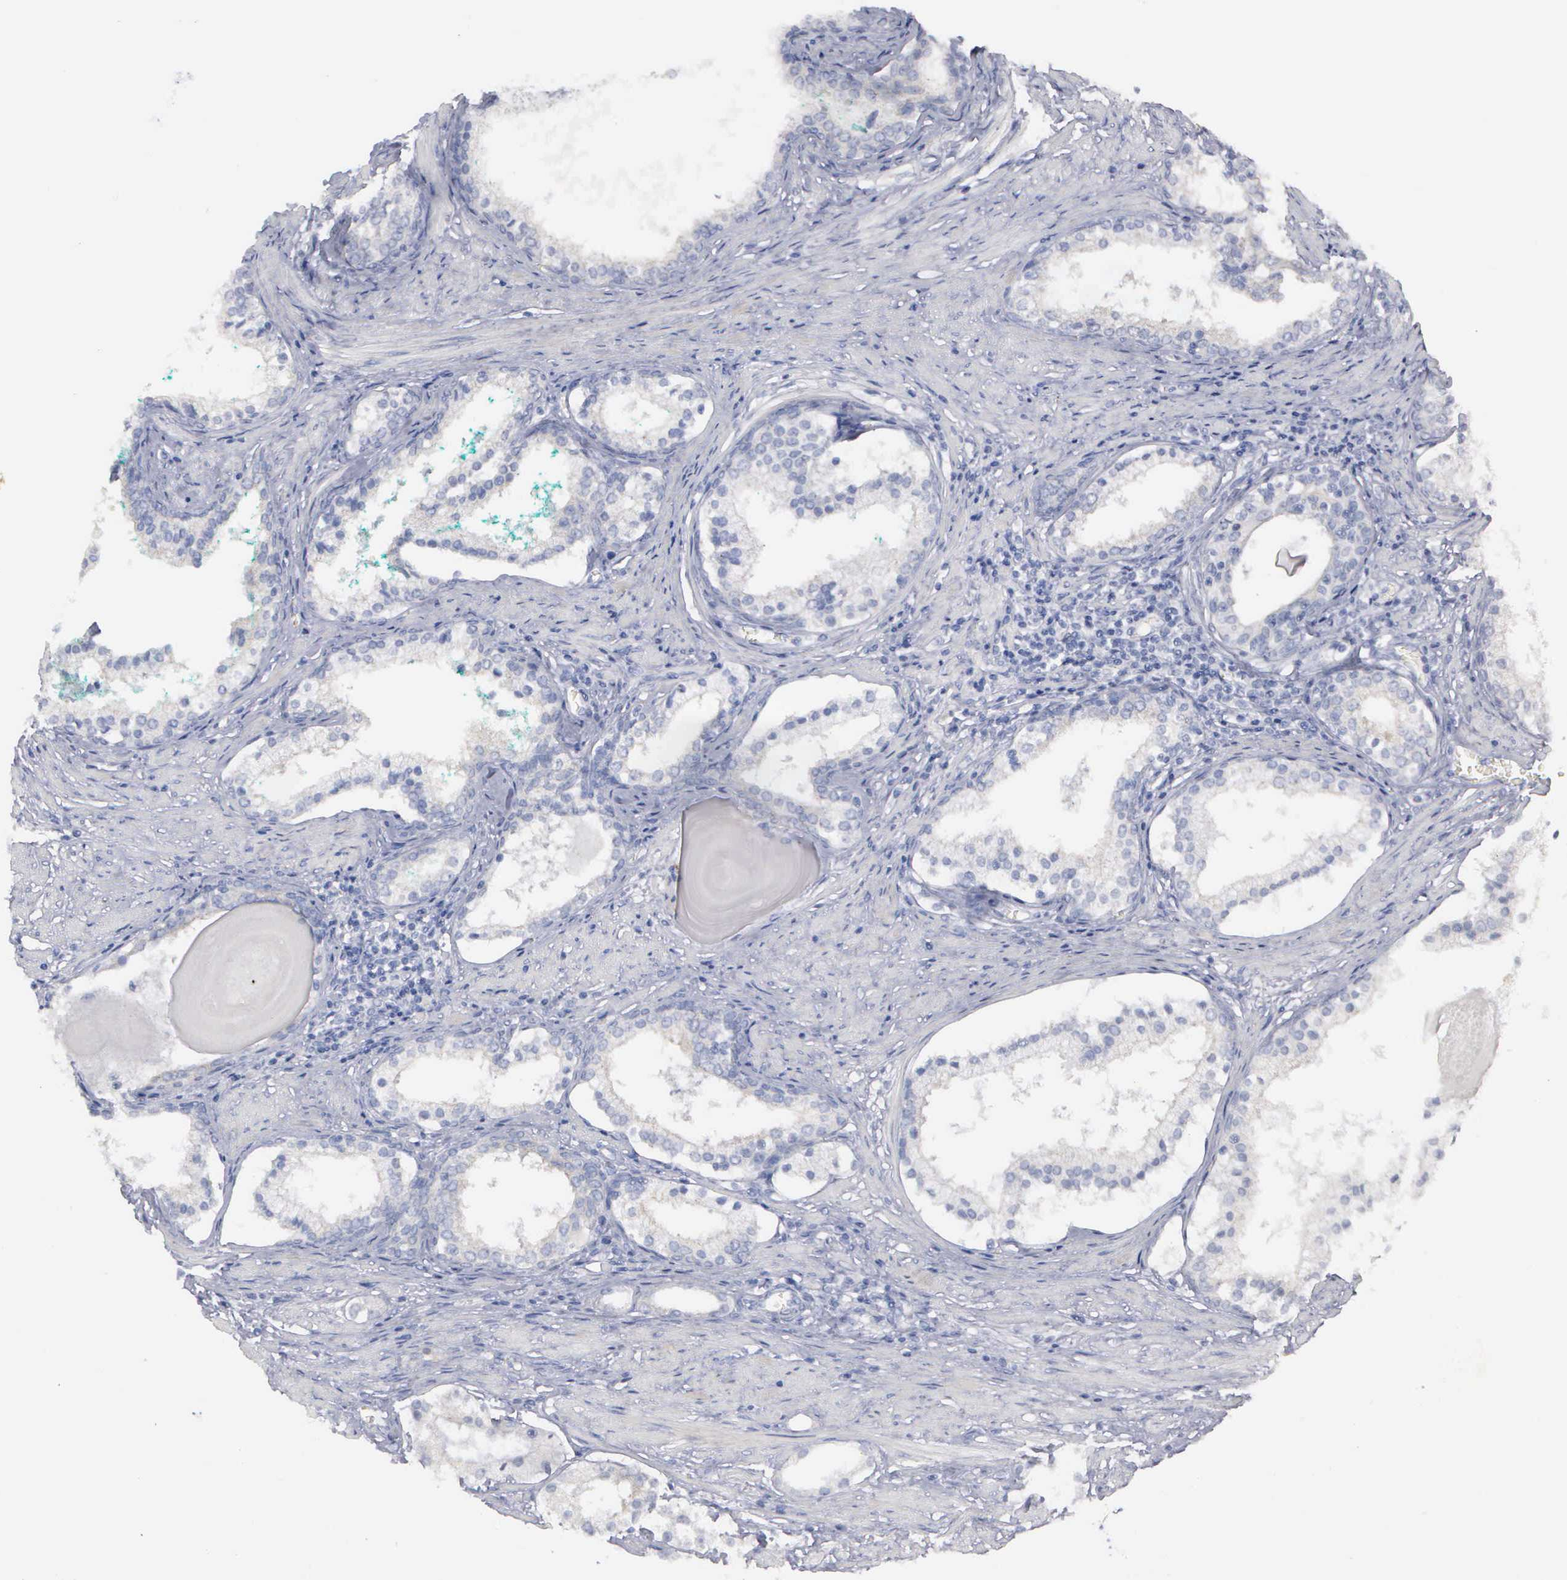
{"staining": {"intensity": "negative", "quantity": "none", "location": "none"}, "tissue": "prostate cancer", "cell_type": "Tumor cells", "image_type": "cancer", "snomed": [{"axis": "morphology", "description": "Adenocarcinoma, Medium grade"}, {"axis": "topography", "description": "Prostate"}], "caption": "Prostate adenocarcinoma (medium-grade) was stained to show a protein in brown. There is no significant staining in tumor cells. (DAB (3,3'-diaminobenzidine) IHC, high magnification).", "gene": "CEP170B", "patient": {"sex": "male", "age": 73}}